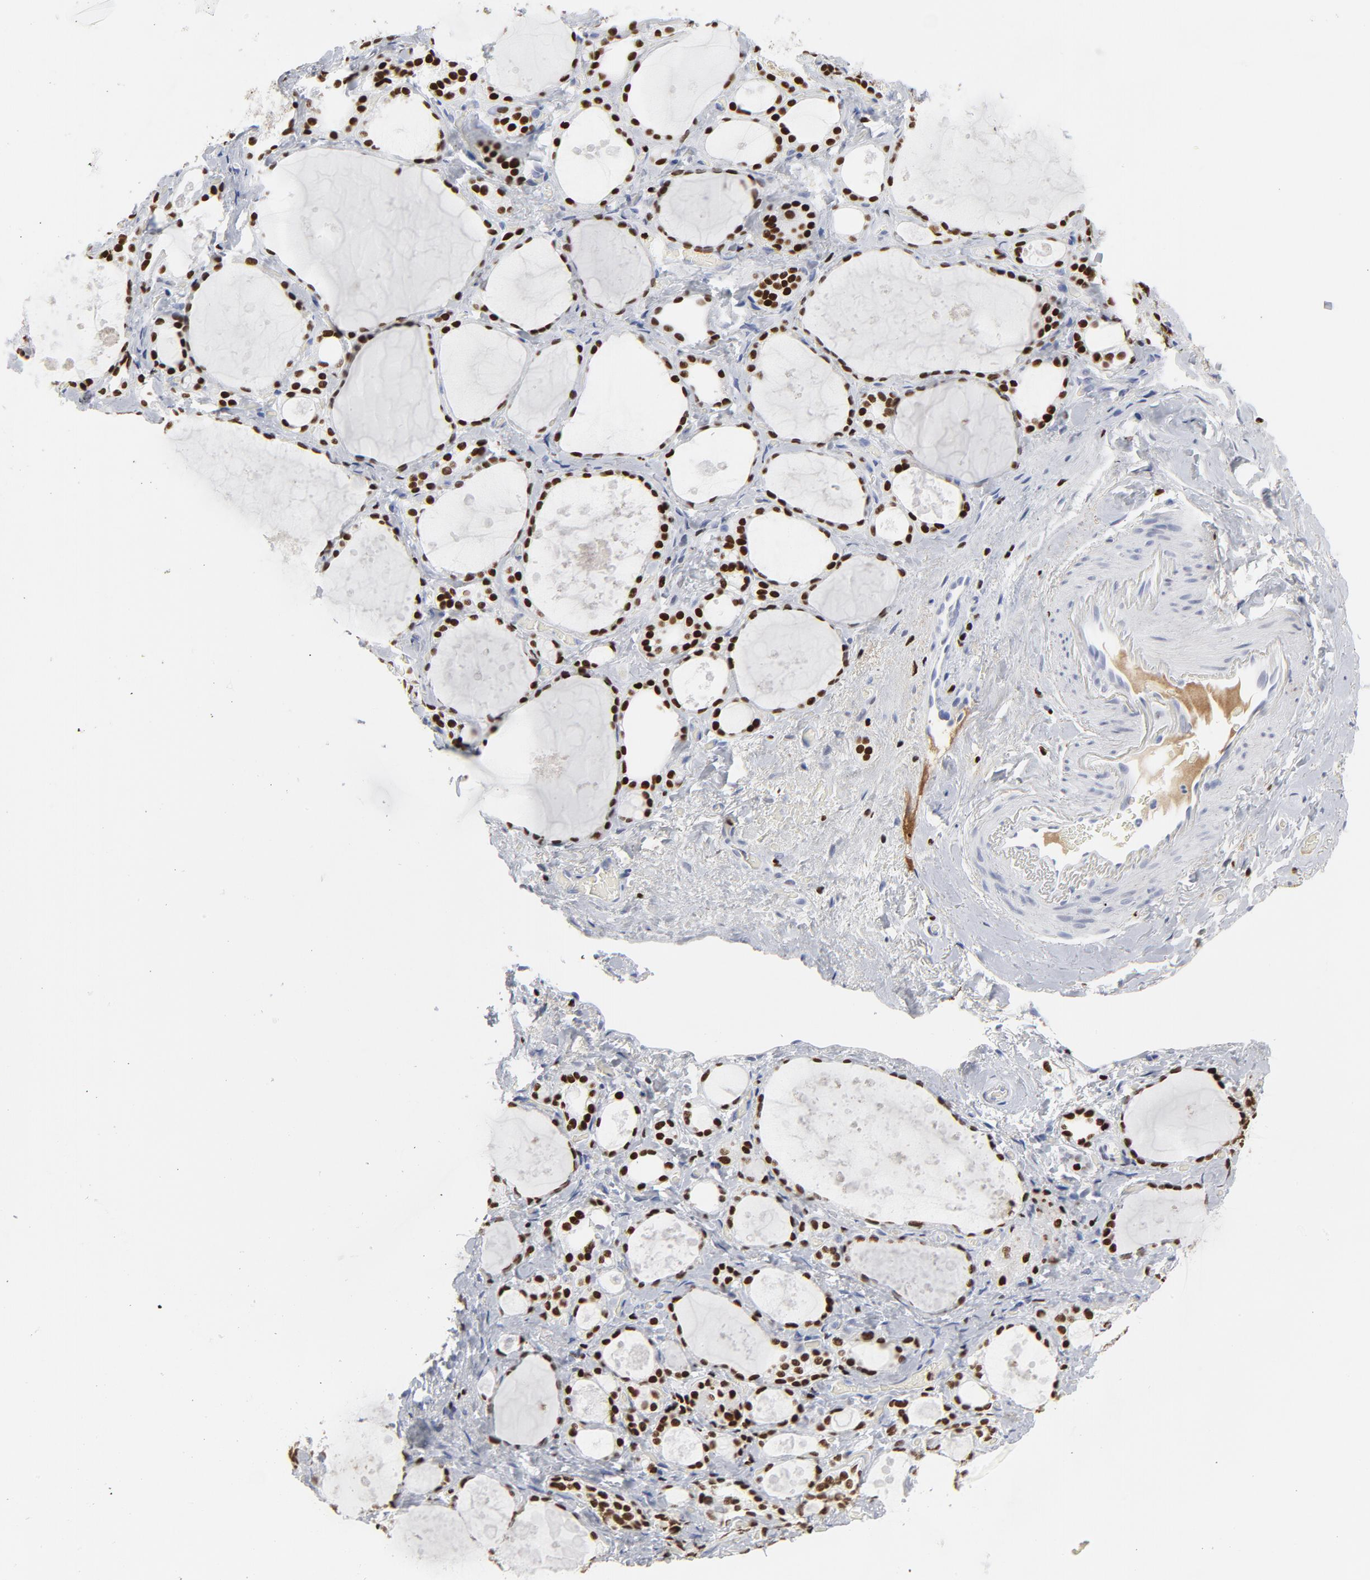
{"staining": {"intensity": "strong", "quantity": ">75%", "location": "nuclear"}, "tissue": "thyroid gland", "cell_type": "Glandular cells", "image_type": "normal", "snomed": [{"axis": "morphology", "description": "Normal tissue, NOS"}, {"axis": "topography", "description": "Thyroid gland"}], "caption": "DAB immunohistochemical staining of benign thyroid gland exhibits strong nuclear protein staining in approximately >75% of glandular cells.", "gene": "SMARCC2", "patient": {"sex": "female", "age": 75}}